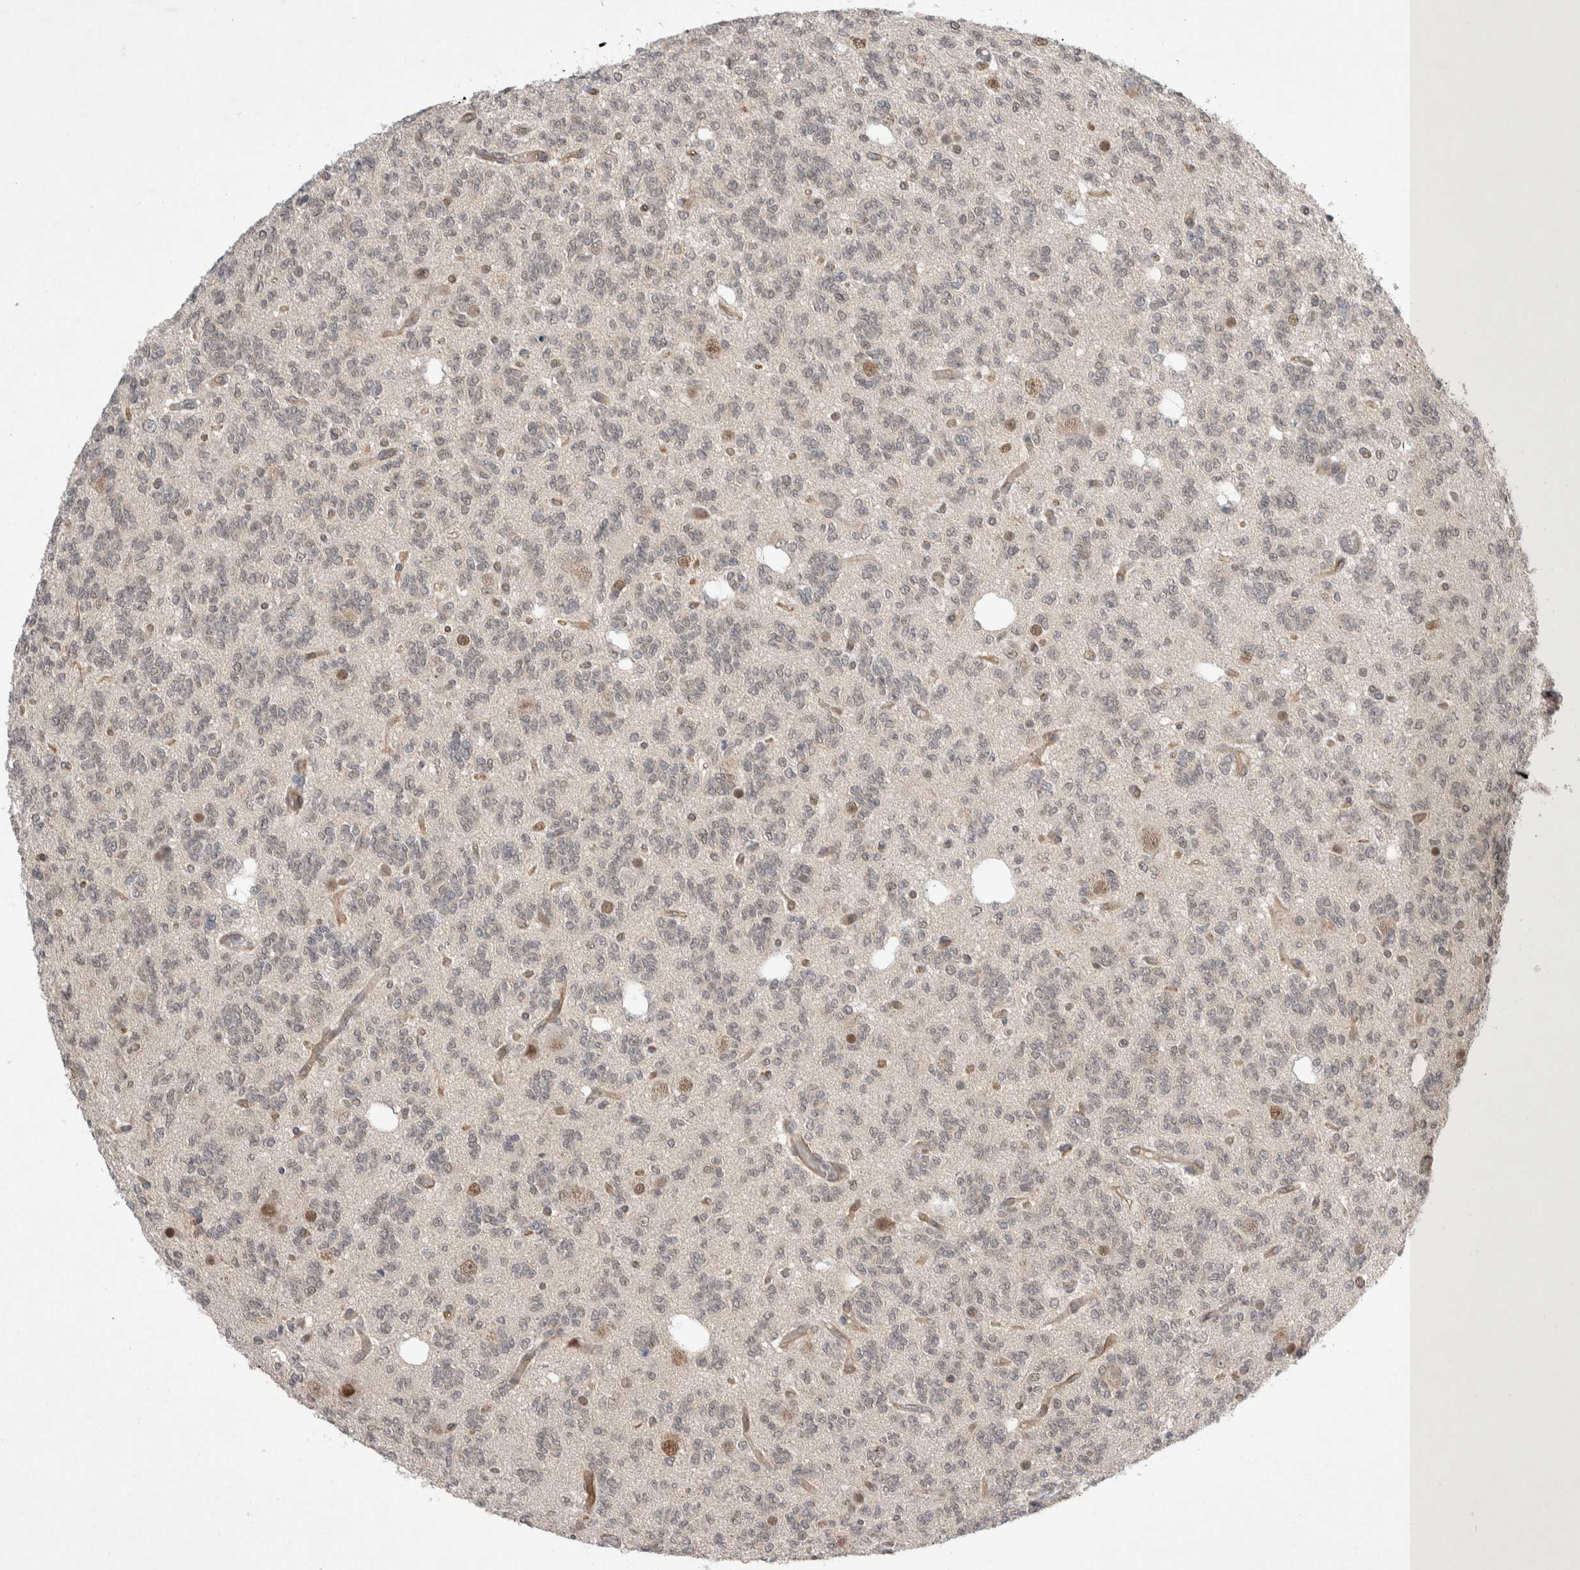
{"staining": {"intensity": "negative", "quantity": "none", "location": "none"}, "tissue": "glioma", "cell_type": "Tumor cells", "image_type": "cancer", "snomed": [{"axis": "morphology", "description": "Glioma, malignant, Low grade"}, {"axis": "topography", "description": "Brain"}], "caption": "DAB (3,3'-diaminobenzidine) immunohistochemical staining of human glioma demonstrates no significant positivity in tumor cells.", "gene": "ZNF704", "patient": {"sex": "male", "age": 38}}